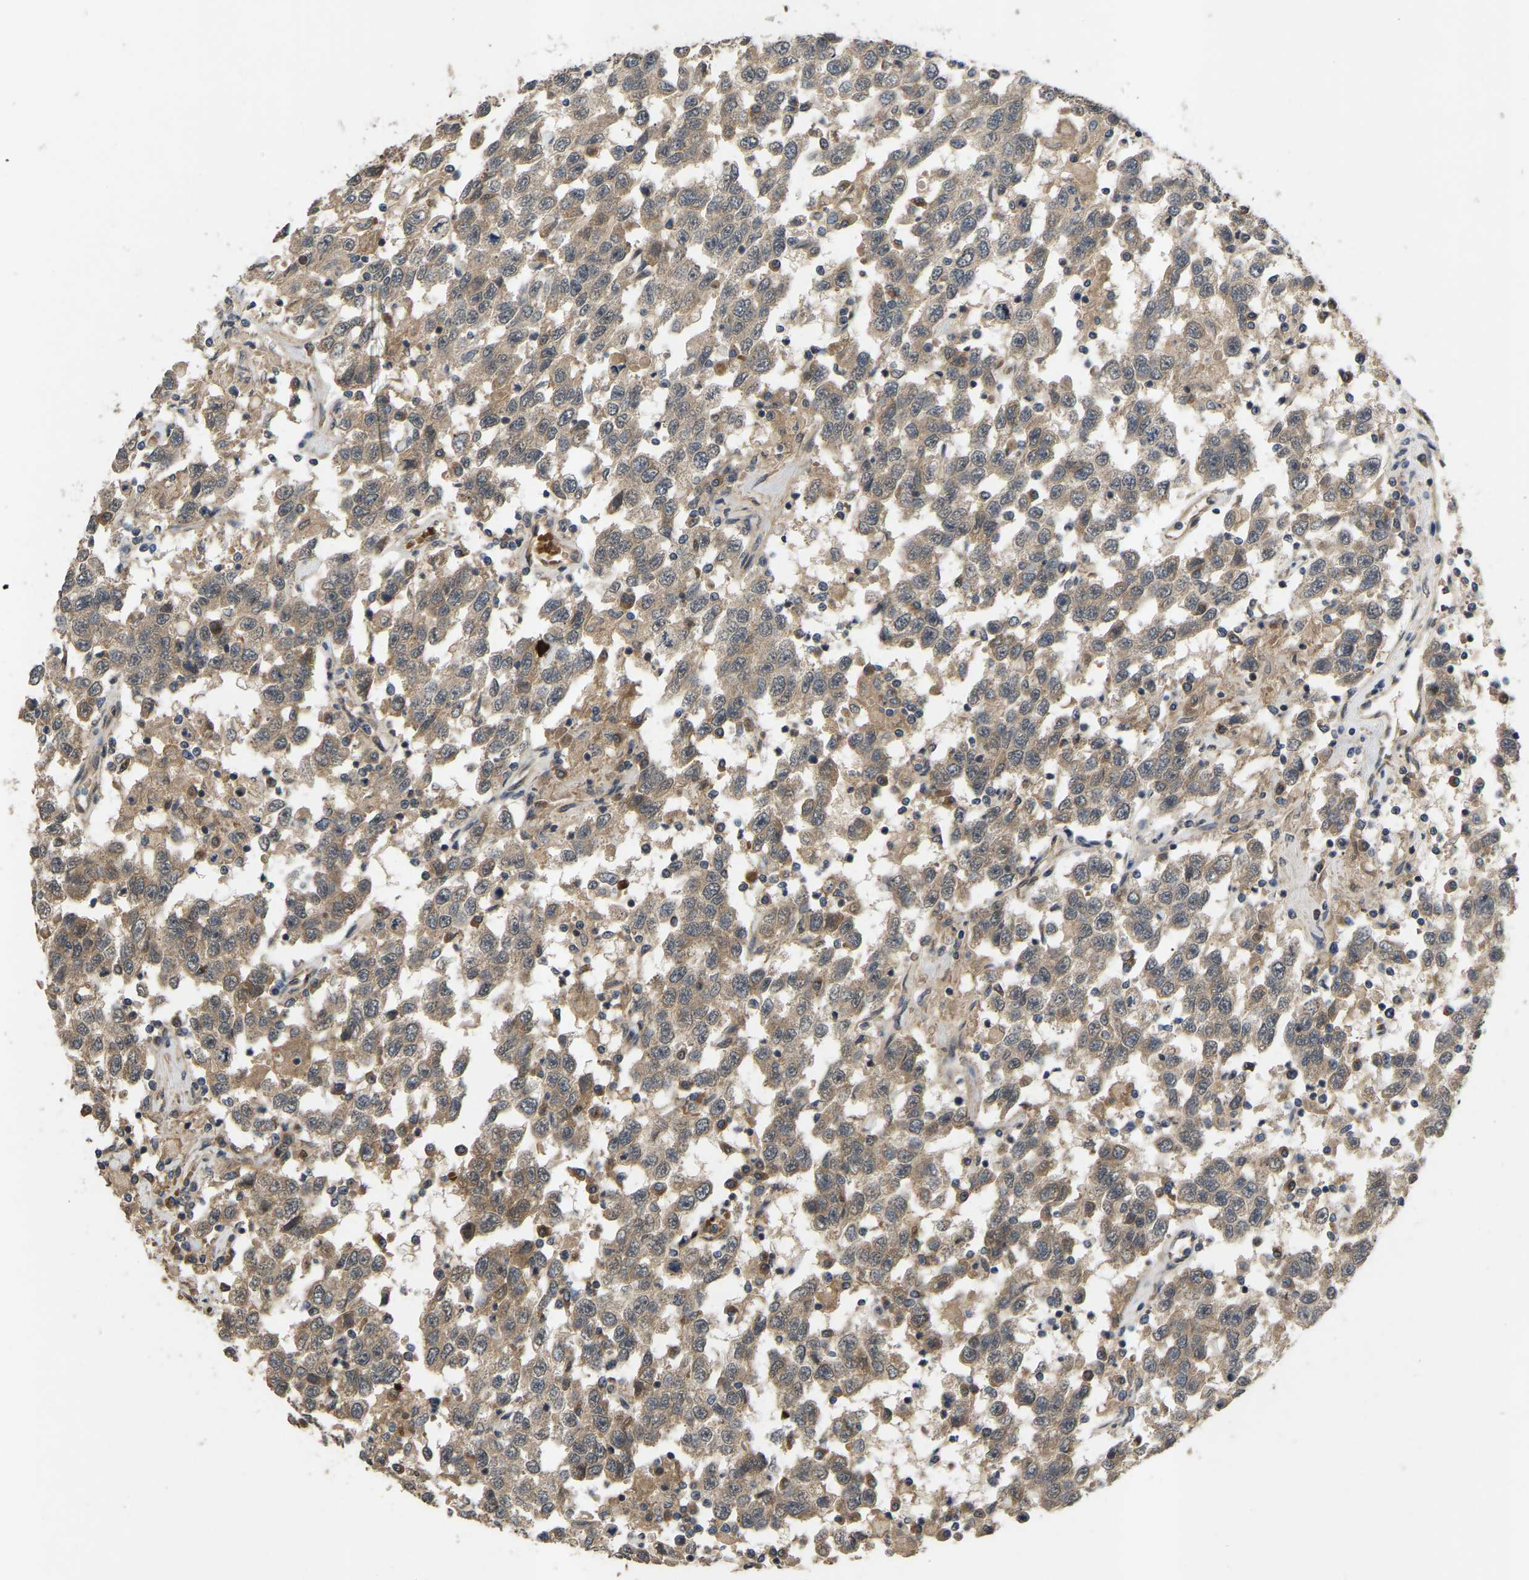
{"staining": {"intensity": "moderate", "quantity": ">75%", "location": "cytoplasmic/membranous"}, "tissue": "testis cancer", "cell_type": "Tumor cells", "image_type": "cancer", "snomed": [{"axis": "morphology", "description": "Seminoma, NOS"}, {"axis": "topography", "description": "Testis"}], "caption": "IHC photomicrograph of neoplastic tissue: testis seminoma stained using IHC reveals medium levels of moderate protein expression localized specifically in the cytoplasmic/membranous of tumor cells, appearing as a cytoplasmic/membranous brown color.", "gene": "LIMK2", "patient": {"sex": "male", "age": 41}}